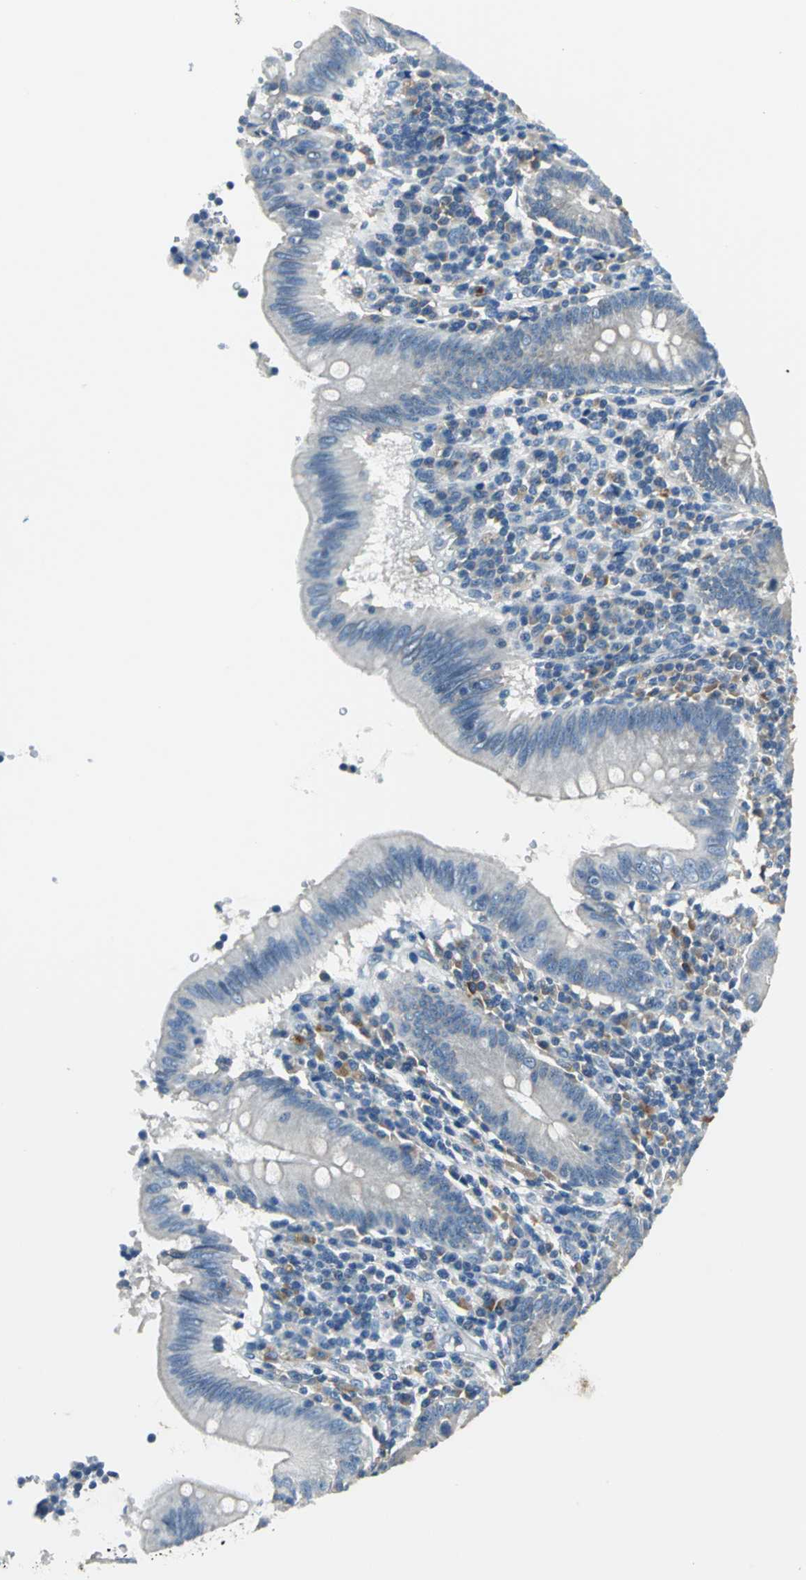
{"staining": {"intensity": "negative", "quantity": "none", "location": "none"}, "tissue": "appendix", "cell_type": "Glandular cells", "image_type": "normal", "snomed": [{"axis": "morphology", "description": "Normal tissue, NOS"}, {"axis": "morphology", "description": "Inflammation, NOS"}, {"axis": "topography", "description": "Appendix"}], "caption": "This is a histopathology image of IHC staining of normal appendix, which shows no positivity in glandular cells. (DAB immunohistochemistry with hematoxylin counter stain).", "gene": "SLC16A7", "patient": {"sex": "male", "age": 46}}